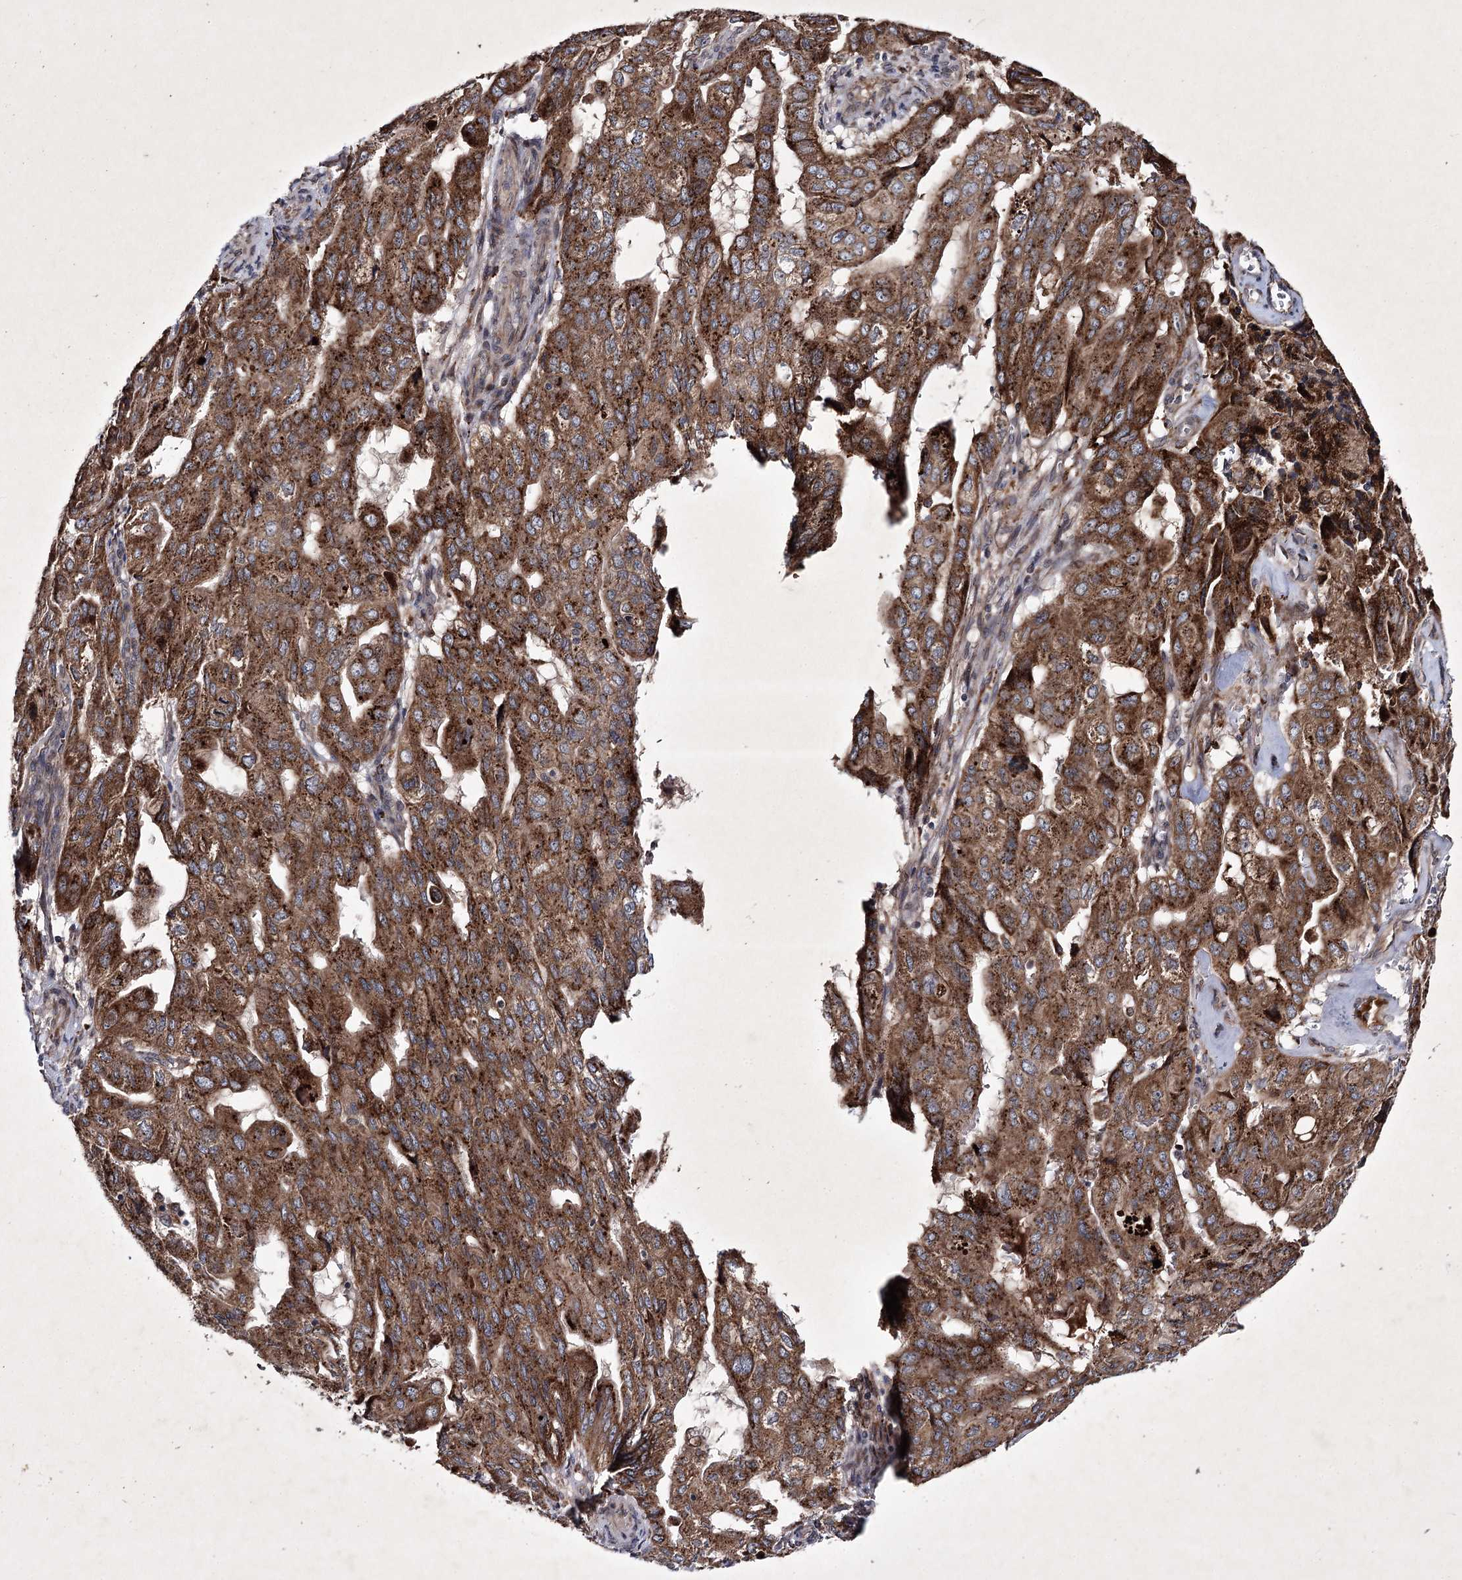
{"staining": {"intensity": "strong", "quantity": ">75%", "location": "cytoplasmic/membranous"}, "tissue": "pancreatic cancer", "cell_type": "Tumor cells", "image_type": "cancer", "snomed": [{"axis": "morphology", "description": "Adenocarcinoma, NOS"}, {"axis": "topography", "description": "Pancreas"}], "caption": "The immunohistochemical stain labels strong cytoplasmic/membranous staining in tumor cells of pancreatic cancer (adenocarcinoma) tissue.", "gene": "ALG9", "patient": {"sex": "male", "age": 51}}